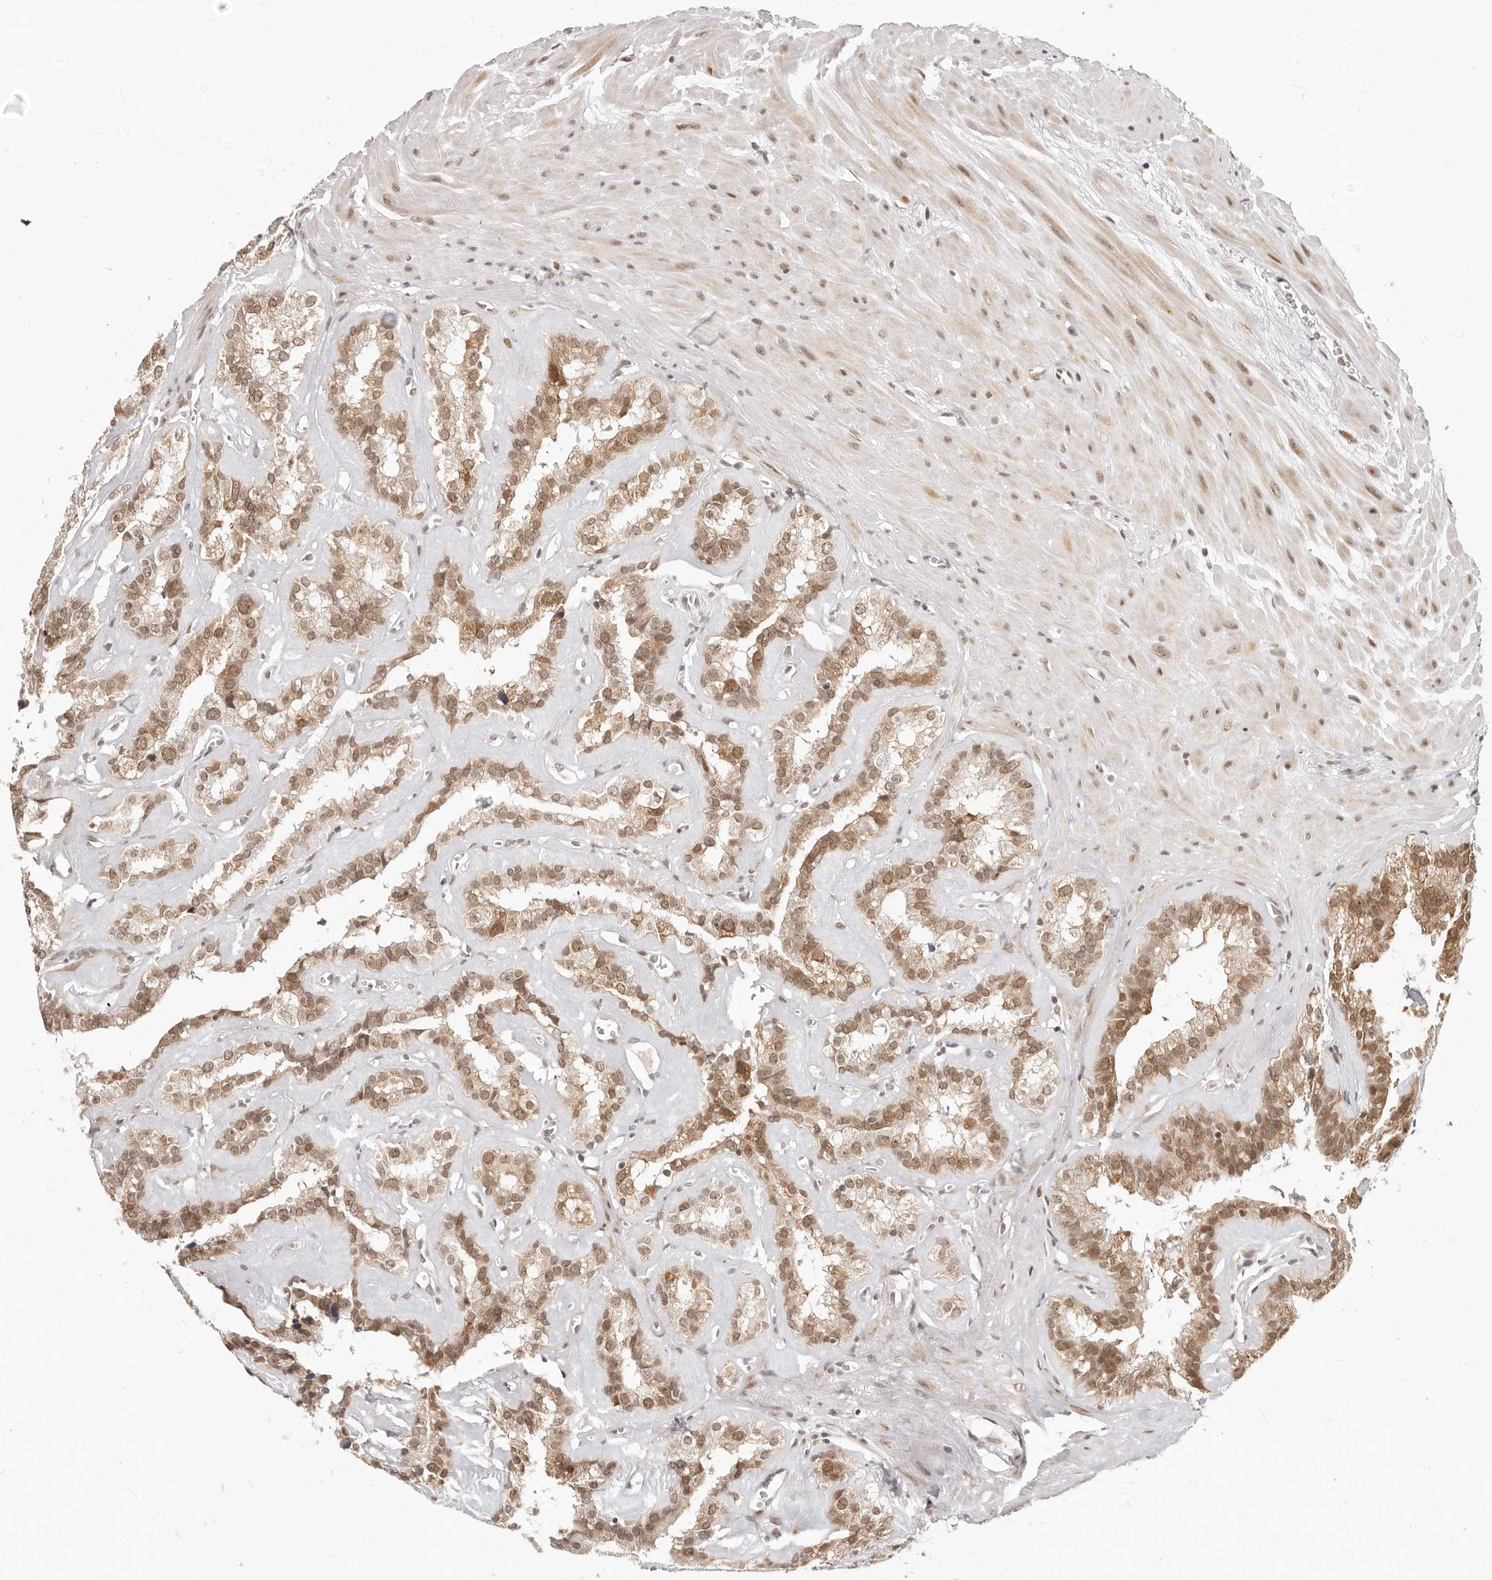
{"staining": {"intensity": "moderate", "quantity": ">75%", "location": "cytoplasmic/membranous,nuclear"}, "tissue": "seminal vesicle", "cell_type": "Glandular cells", "image_type": "normal", "snomed": [{"axis": "morphology", "description": "Normal tissue, NOS"}, {"axis": "topography", "description": "Prostate"}, {"axis": "topography", "description": "Seminal veicle"}], "caption": "Immunohistochemistry (DAB (3,3'-diaminobenzidine)) staining of normal seminal vesicle exhibits moderate cytoplasmic/membranous,nuclear protein expression in about >75% of glandular cells.", "gene": "RFC2", "patient": {"sex": "male", "age": 59}}